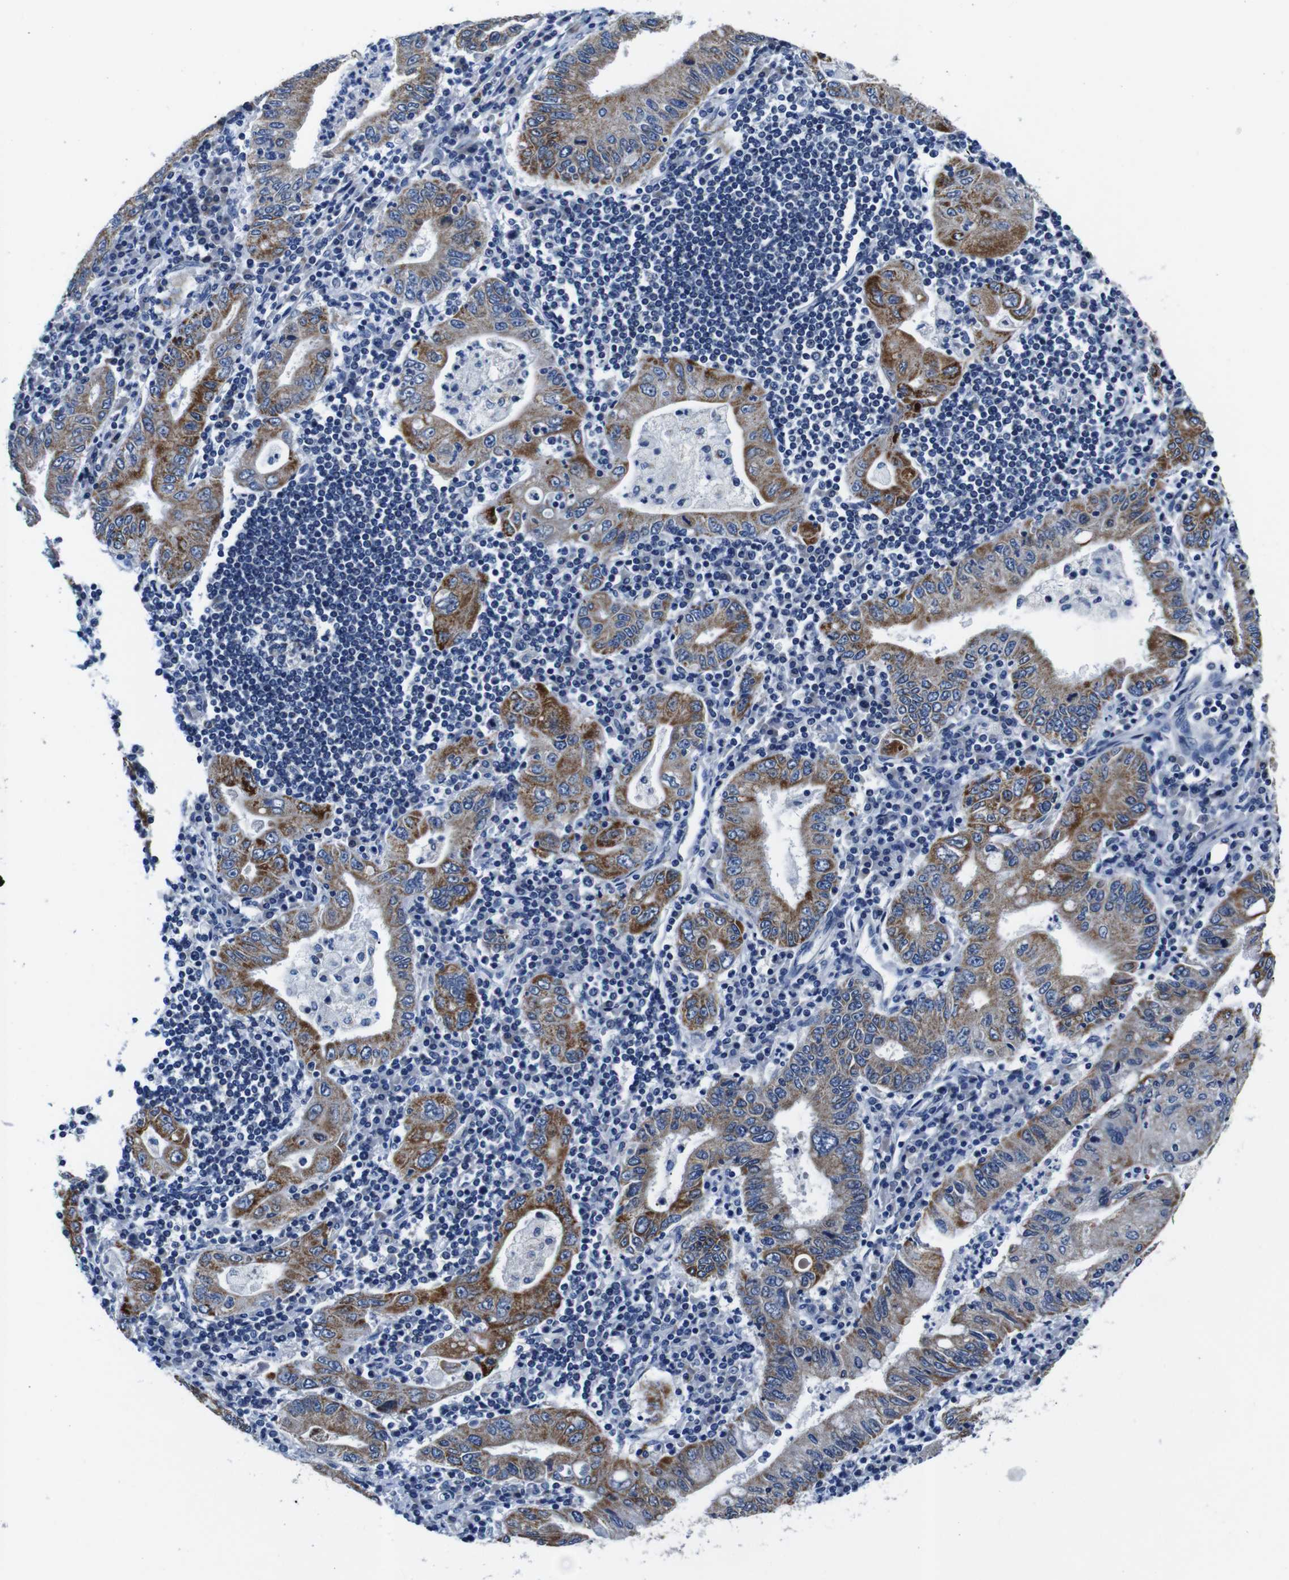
{"staining": {"intensity": "moderate", "quantity": ">75%", "location": "cytoplasmic/membranous"}, "tissue": "stomach cancer", "cell_type": "Tumor cells", "image_type": "cancer", "snomed": [{"axis": "morphology", "description": "Normal tissue, NOS"}, {"axis": "morphology", "description": "Adenocarcinoma, NOS"}, {"axis": "topography", "description": "Esophagus"}, {"axis": "topography", "description": "Stomach, upper"}, {"axis": "topography", "description": "Peripheral nerve tissue"}], "caption": "Stomach adenocarcinoma stained with a protein marker reveals moderate staining in tumor cells.", "gene": "SNX19", "patient": {"sex": "male", "age": 62}}